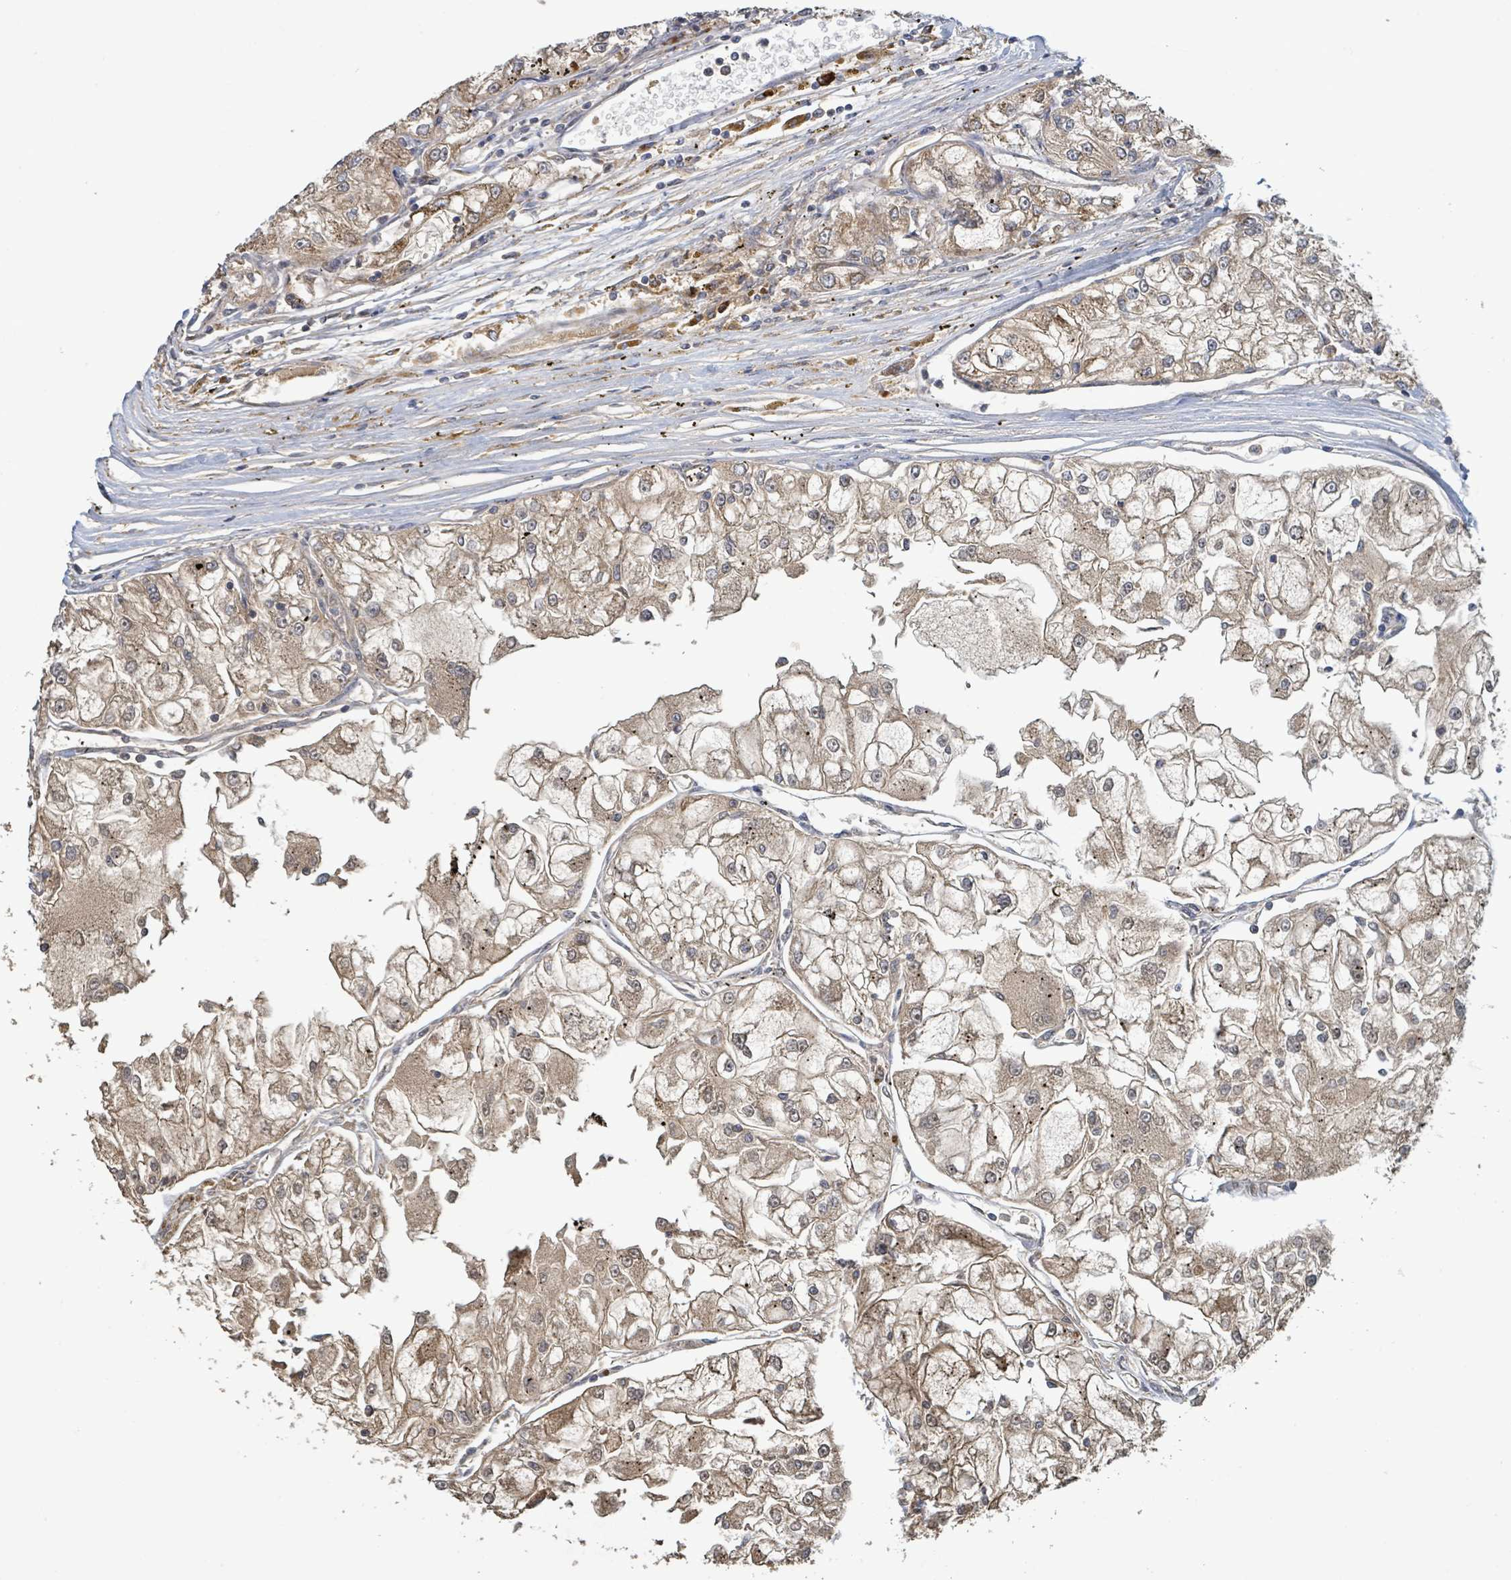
{"staining": {"intensity": "weak", "quantity": "25%-75%", "location": "cytoplasmic/membranous"}, "tissue": "renal cancer", "cell_type": "Tumor cells", "image_type": "cancer", "snomed": [{"axis": "morphology", "description": "Adenocarcinoma, NOS"}, {"axis": "topography", "description": "Kidney"}], "caption": "A micrograph showing weak cytoplasmic/membranous positivity in approximately 25%-75% of tumor cells in adenocarcinoma (renal), as visualized by brown immunohistochemical staining.", "gene": "STARD4", "patient": {"sex": "female", "age": 72}}